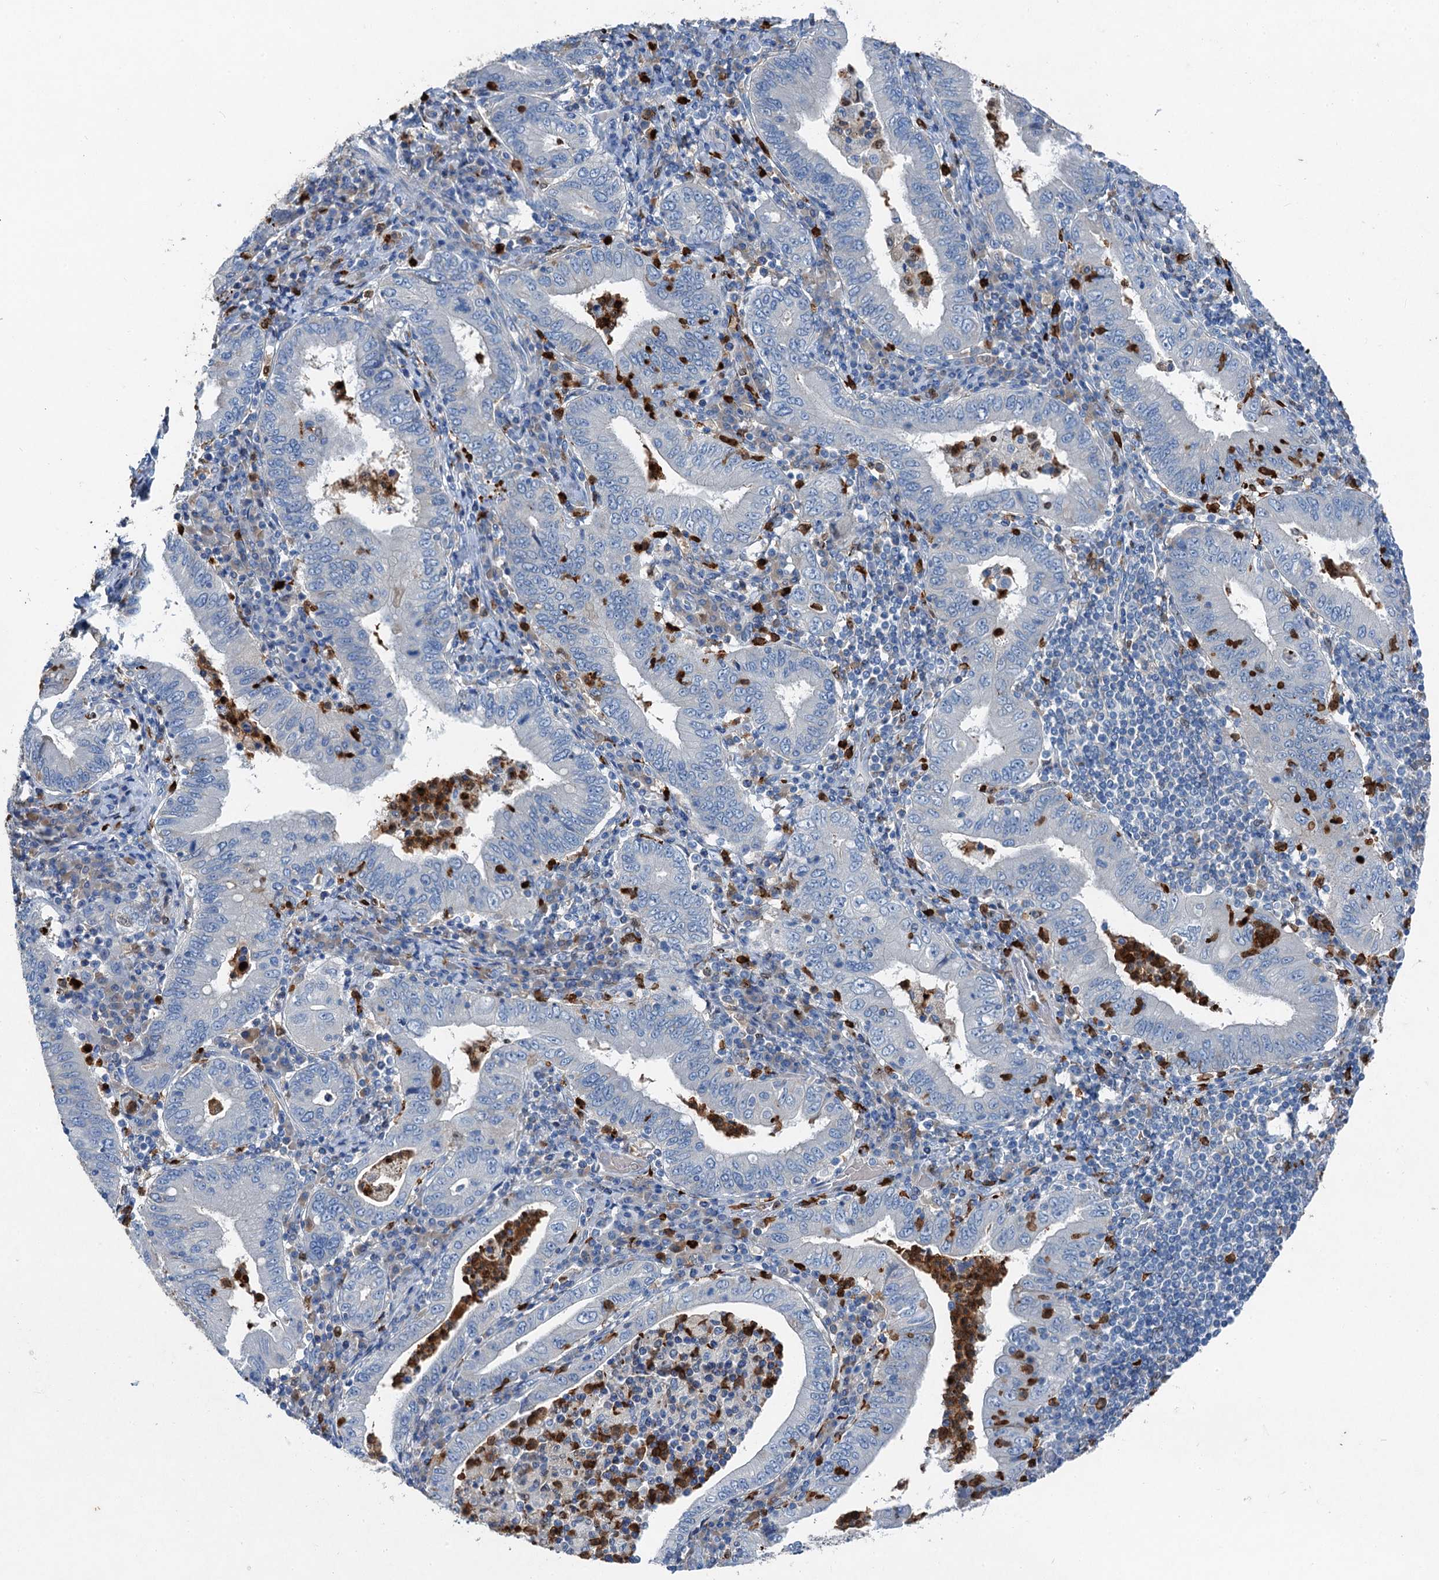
{"staining": {"intensity": "negative", "quantity": "none", "location": "none"}, "tissue": "stomach cancer", "cell_type": "Tumor cells", "image_type": "cancer", "snomed": [{"axis": "morphology", "description": "Normal tissue, NOS"}, {"axis": "morphology", "description": "Adenocarcinoma, NOS"}, {"axis": "topography", "description": "Esophagus"}, {"axis": "topography", "description": "Stomach, upper"}, {"axis": "topography", "description": "Peripheral nerve tissue"}], "caption": "High power microscopy histopathology image of an immunohistochemistry (IHC) photomicrograph of adenocarcinoma (stomach), revealing no significant staining in tumor cells. (IHC, brightfield microscopy, high magnification).", "gene": "OTOA", "patient": {"sex": "male", "age": 62}}